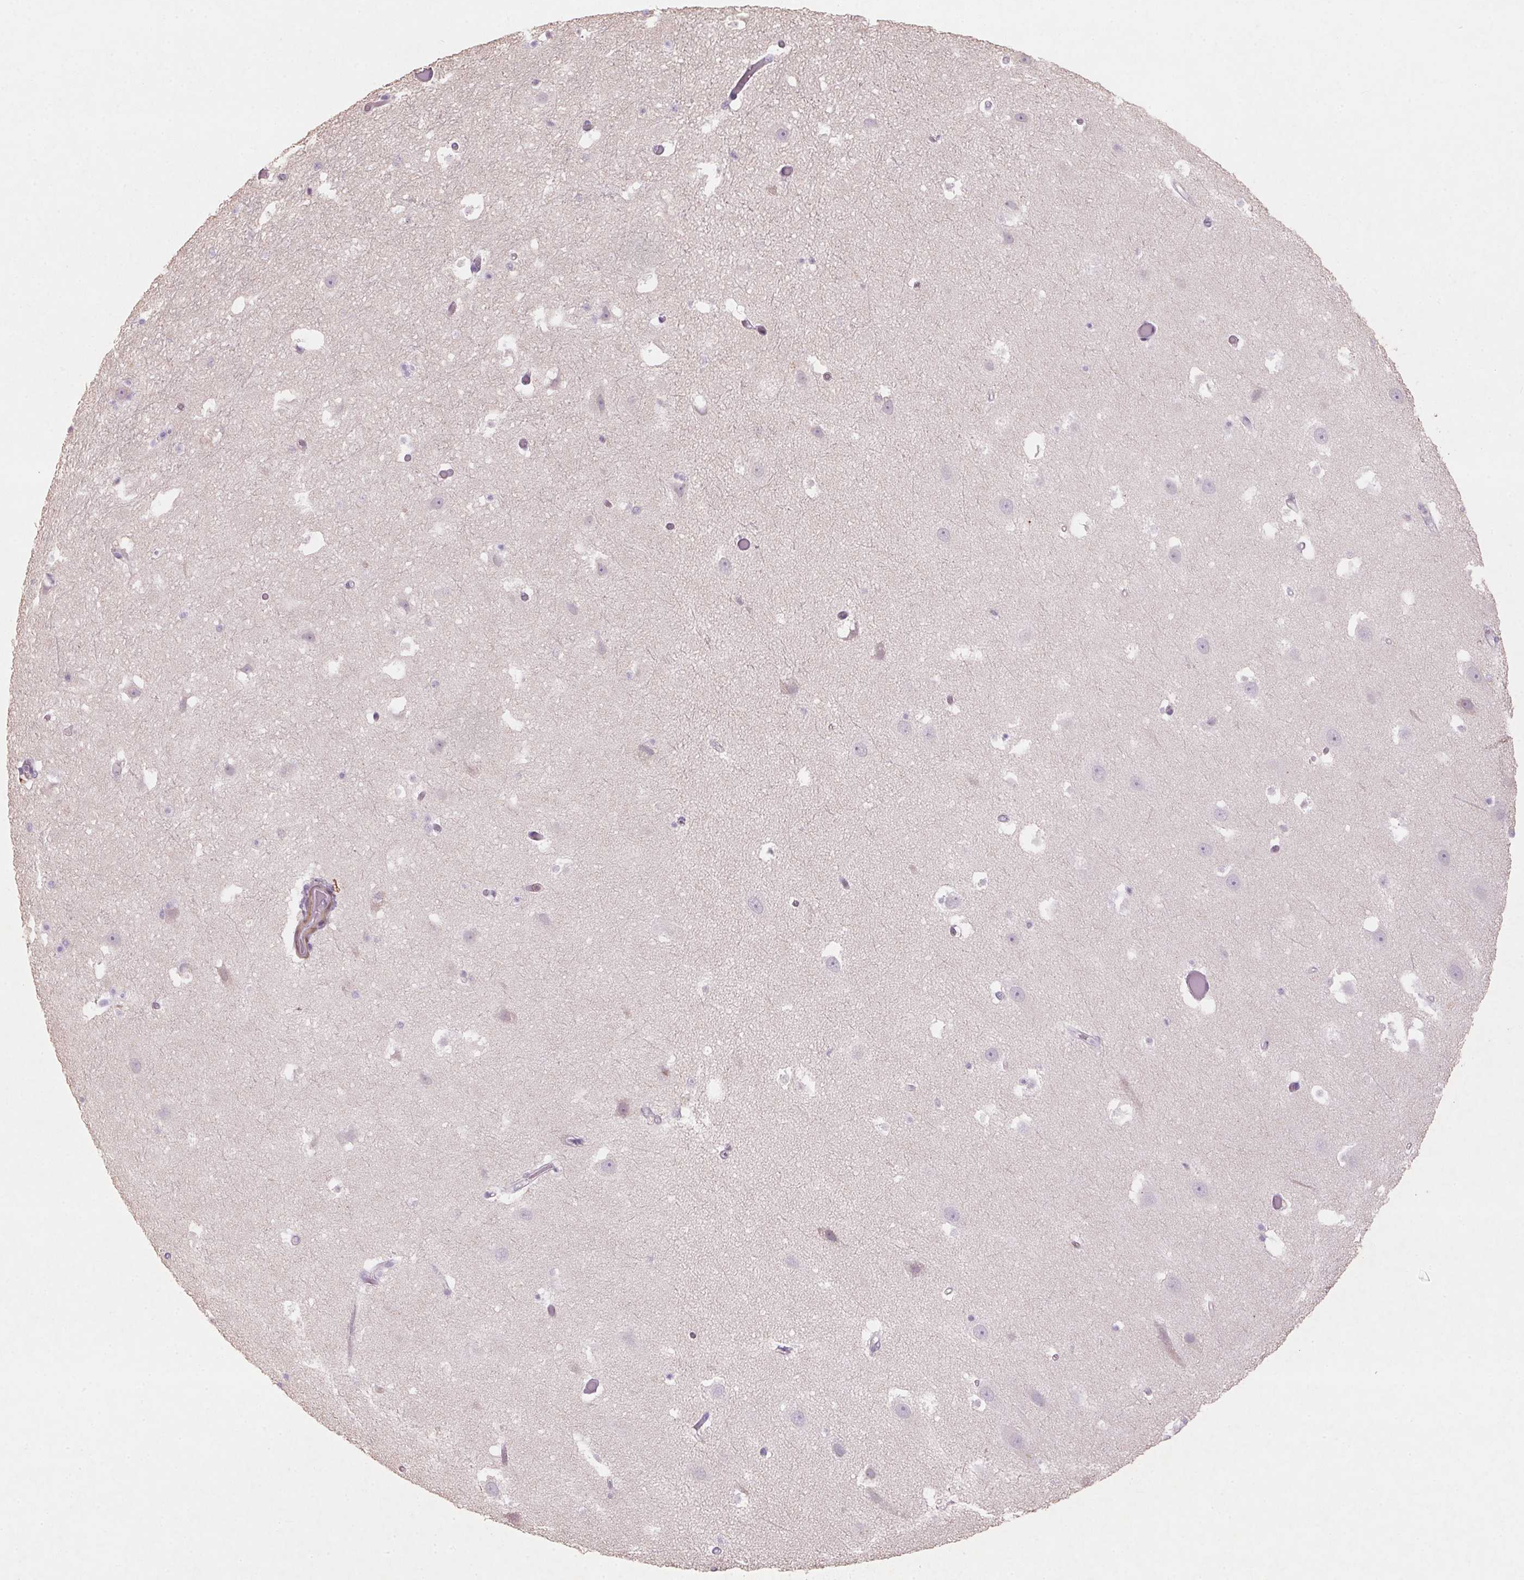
{"staining": {"intensity": "negative", "quantity": "none", "location": "none"}, "tissue": "hippocampus", "cell_type": "Glial cells", "image_type": "normal", "snomed": [{"axis": "morphology", "description": "Normal tissue, NOS"}, {"axis": "topography", "description": "Hippocampus"}], "caption": "Immunohistochemical staining of normal human hippocampus reveals no significant positivity in glial cells.", "gene": "KCNK15", "patient": {"sex": "male", "age": 26}}